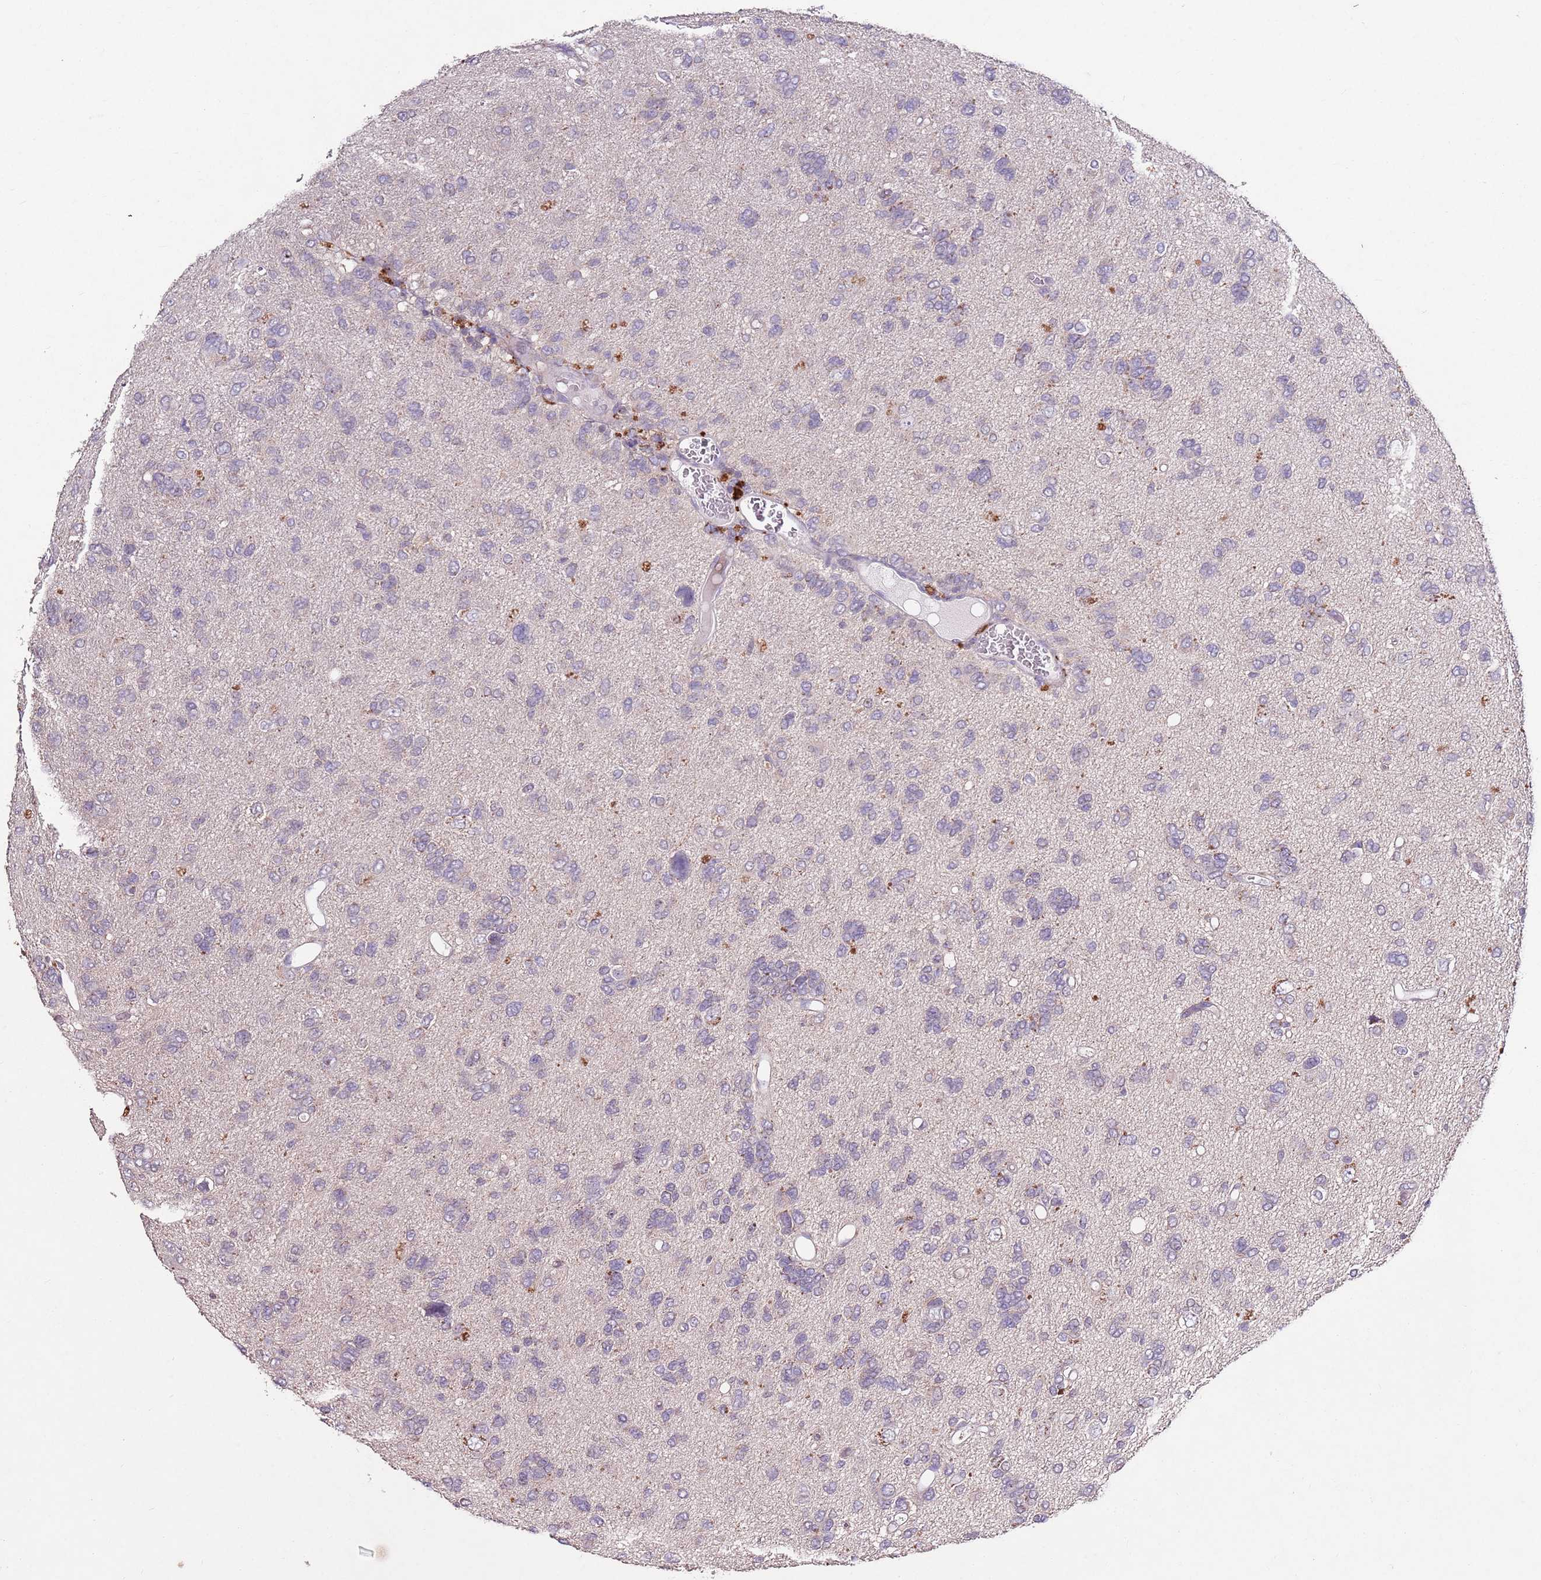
{"staining": {"intensity": "negative", "quantity": "none", "location": "none"}, "tissue": "glioma", "cell_type": "Tumor cells", "image_type": "cancer", "snomed": [{"axis": "morphology", "description": "Glioma, malignant, High grade"}, {"axis": "topography", "description": "Brain"}], "caption": "This is an immunohistochemistry histopathology image of human glioma. There is no positivity in tumor cells.", "gene": "NRDE2", "patient": {"sex": "female", "age": 59}}